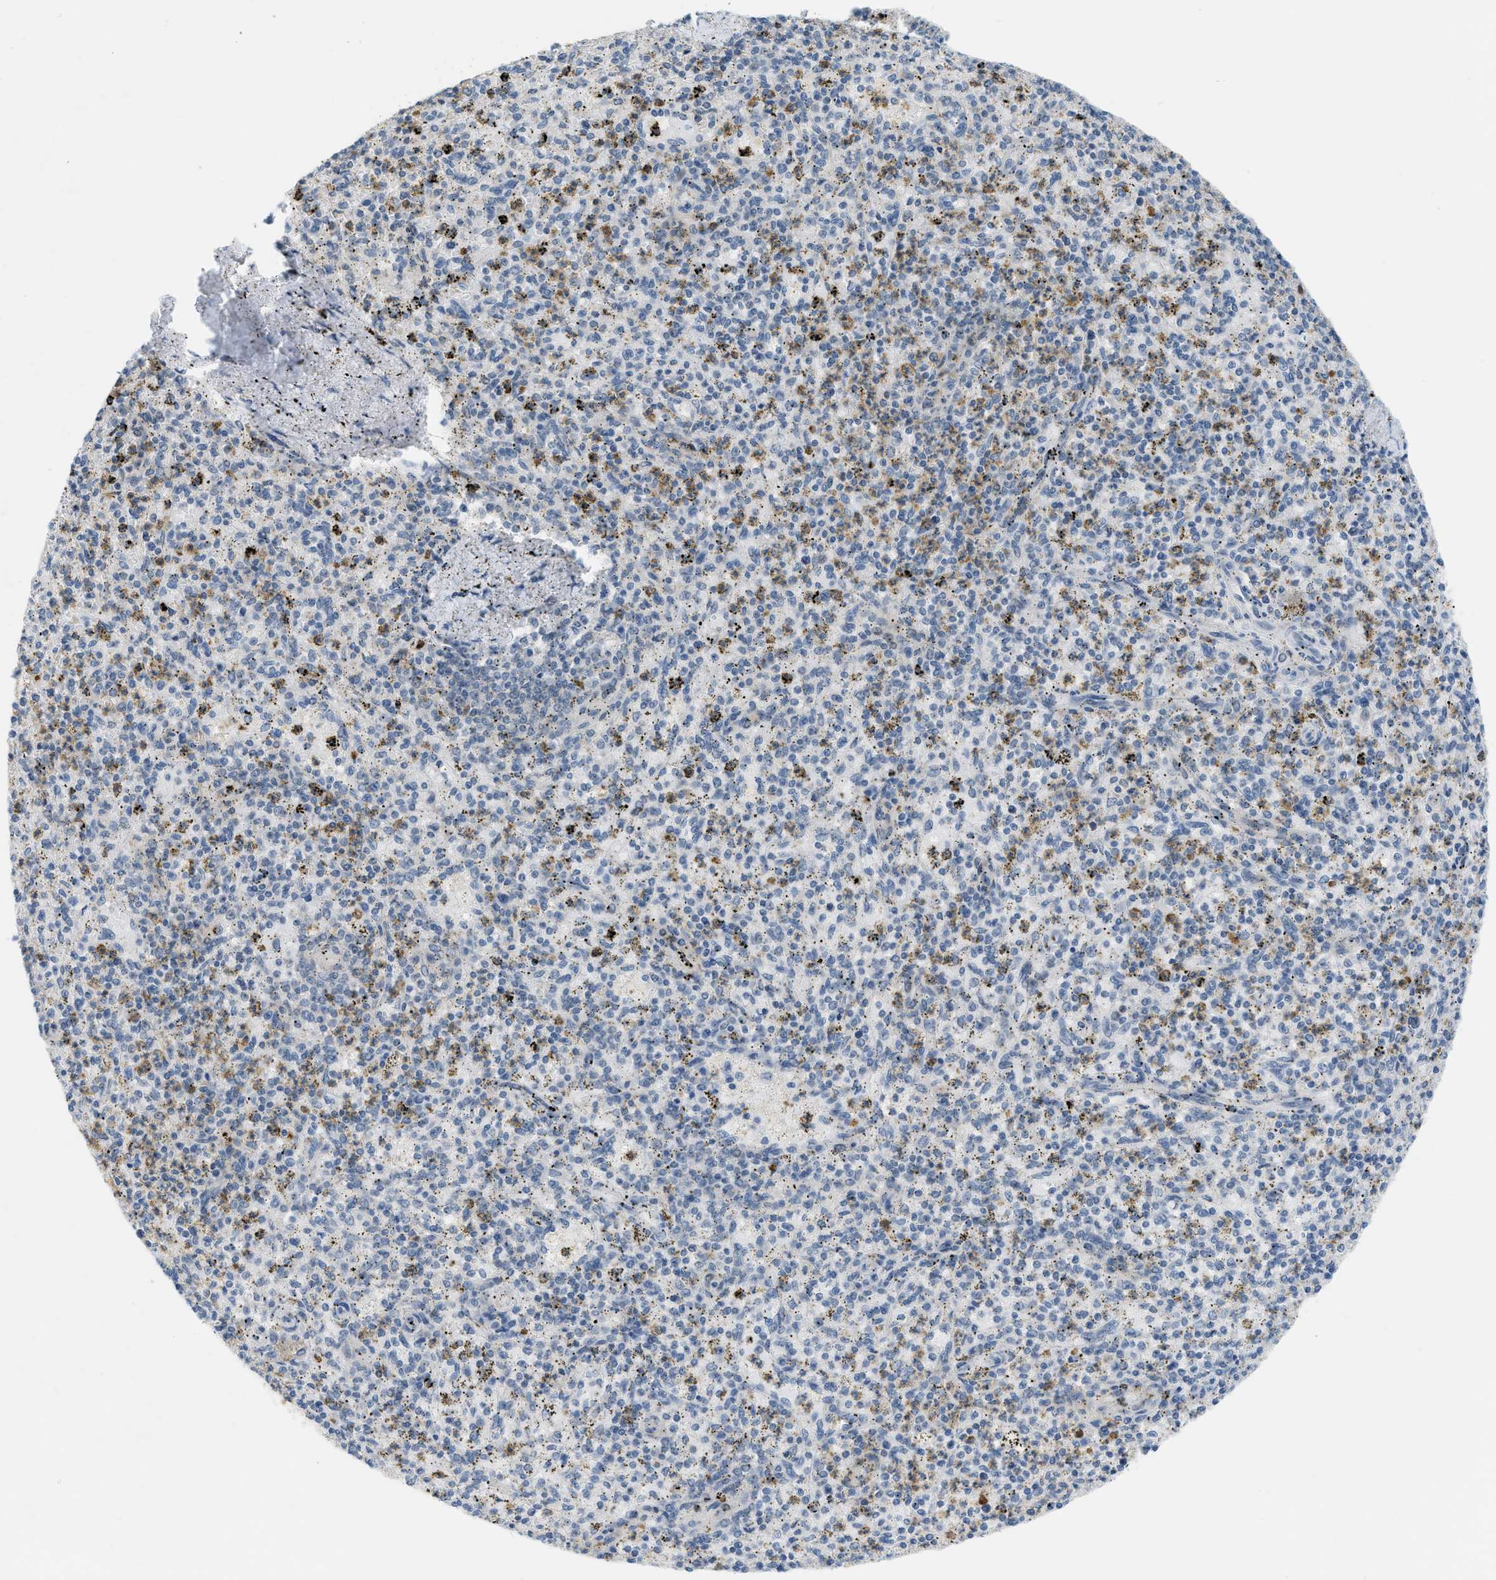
{"staining": {"intensity": "moderate", "quantity": "25%-75%", "location": "cytoplasmic/membranous"}, "tissue": "spleen", "cell_type": "Cells in red pulp", "image_type": "normal", "snomed": [{"axis": "morphology", "description": "Normal tissue, NOS"}, {"axis": "topography", "description": "Spleen"}], "caption": "A histopathology image of human spleen stained for a protein displays moderate cytoplasmic/membranous brown staining in cells in red pulp.", "gene": "ZNF408", "patient": {"sex": "male", "age": 72}}